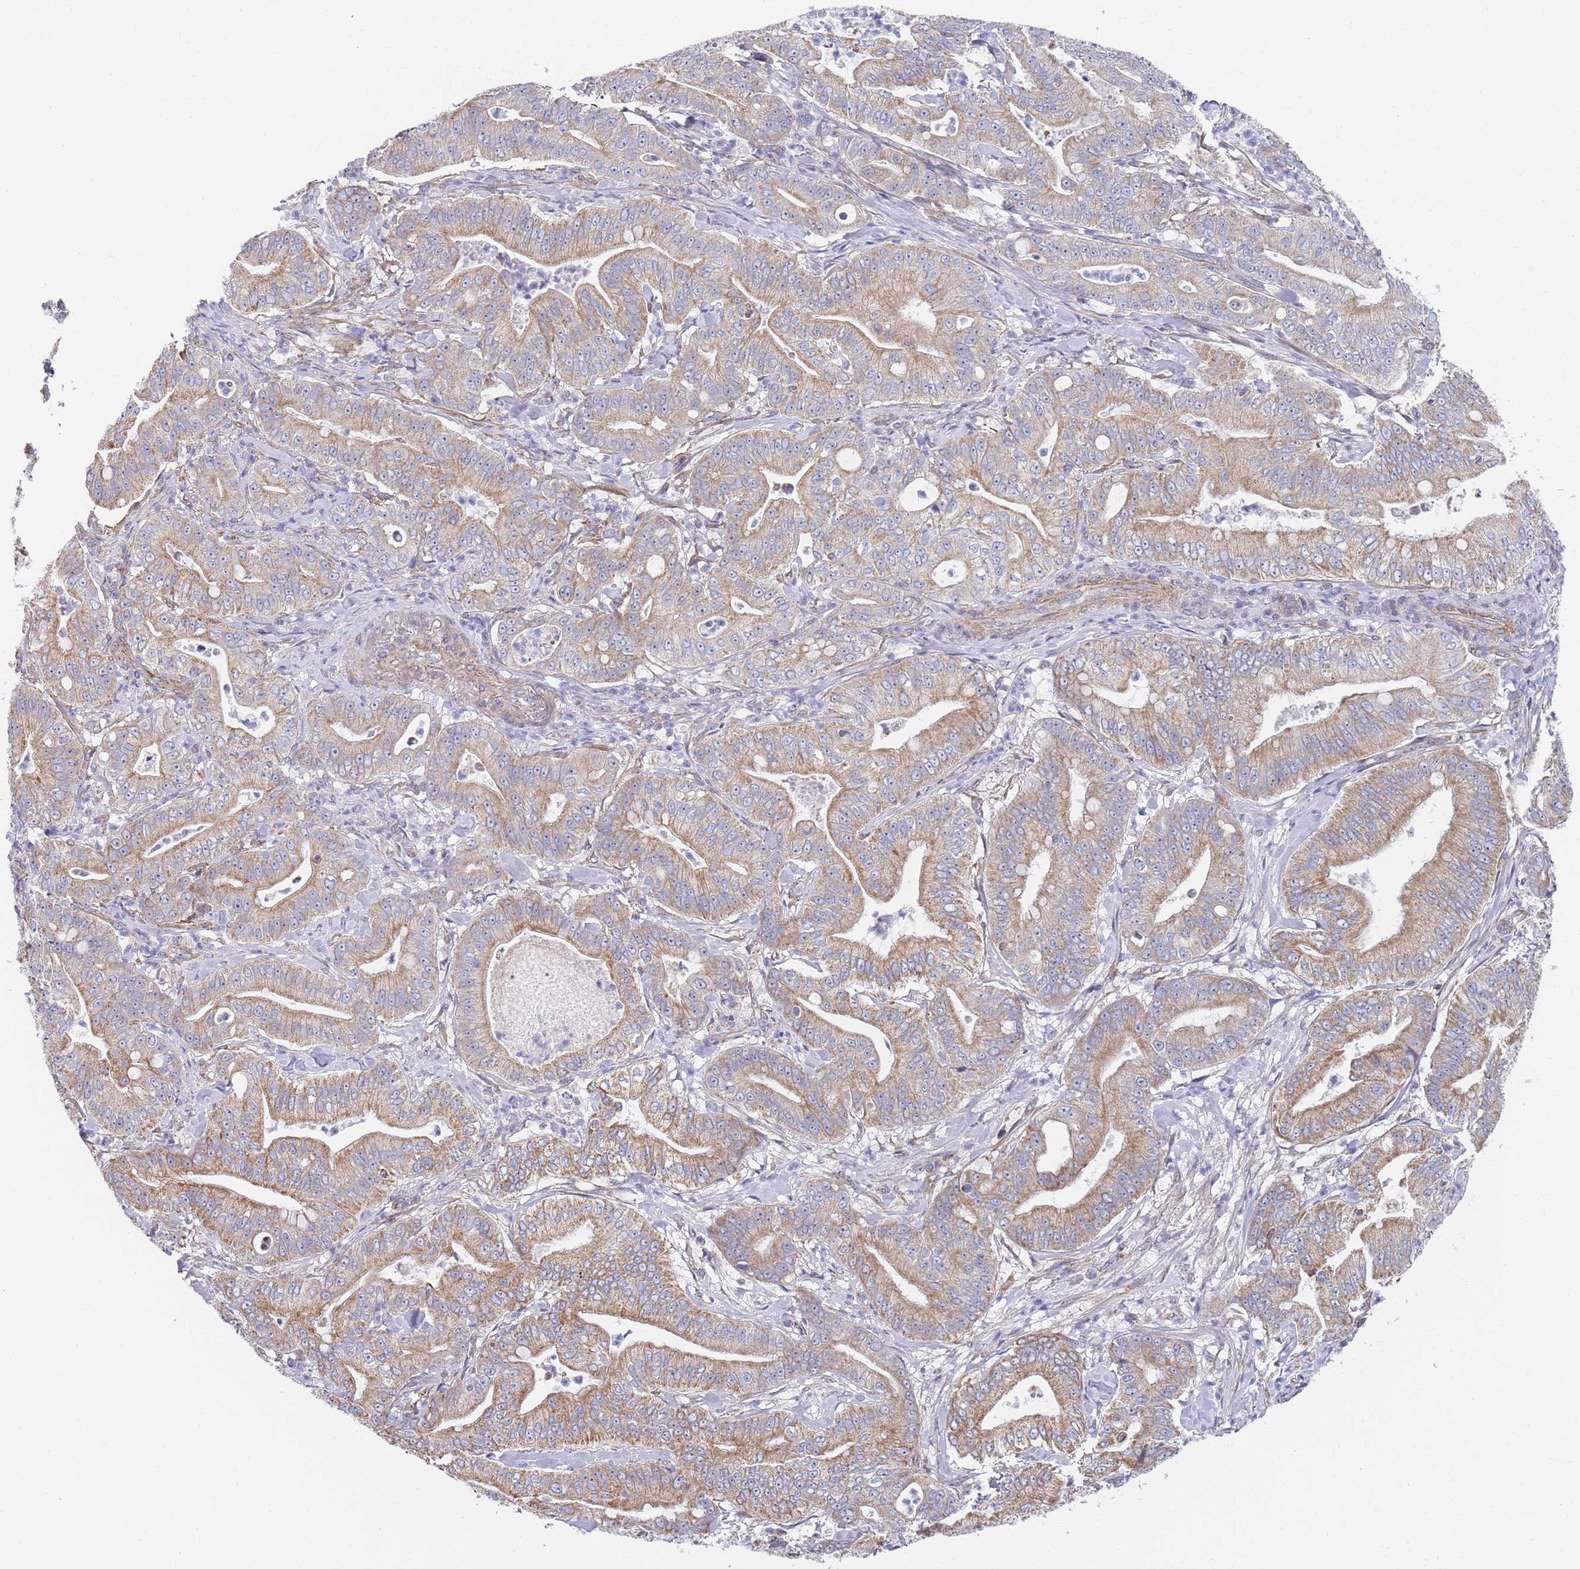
{"staining": {"intensity": "moderate", "quantity": ">75%", "location": "cytoplasmic/membranous"}, "tissue": "pancreatic cancer", "cell_type": "Tumor cells", "image_type": "cancer", "snomed": [{"axis": "morphology", "description": "Adenocarcinoma, NOS"}, {"axis": "topography", "description": "Pancreas"}], "caption": "High-power microscopy captured an immunohistochemistry (IHC) histopathology image of pancreatic cancer, revealing moderate cytoplasmic/membranous positivity in approximately >75% of tumor cells.", "gene": "PWWP3A", "patient": {"sex": "male", "age": 71}}